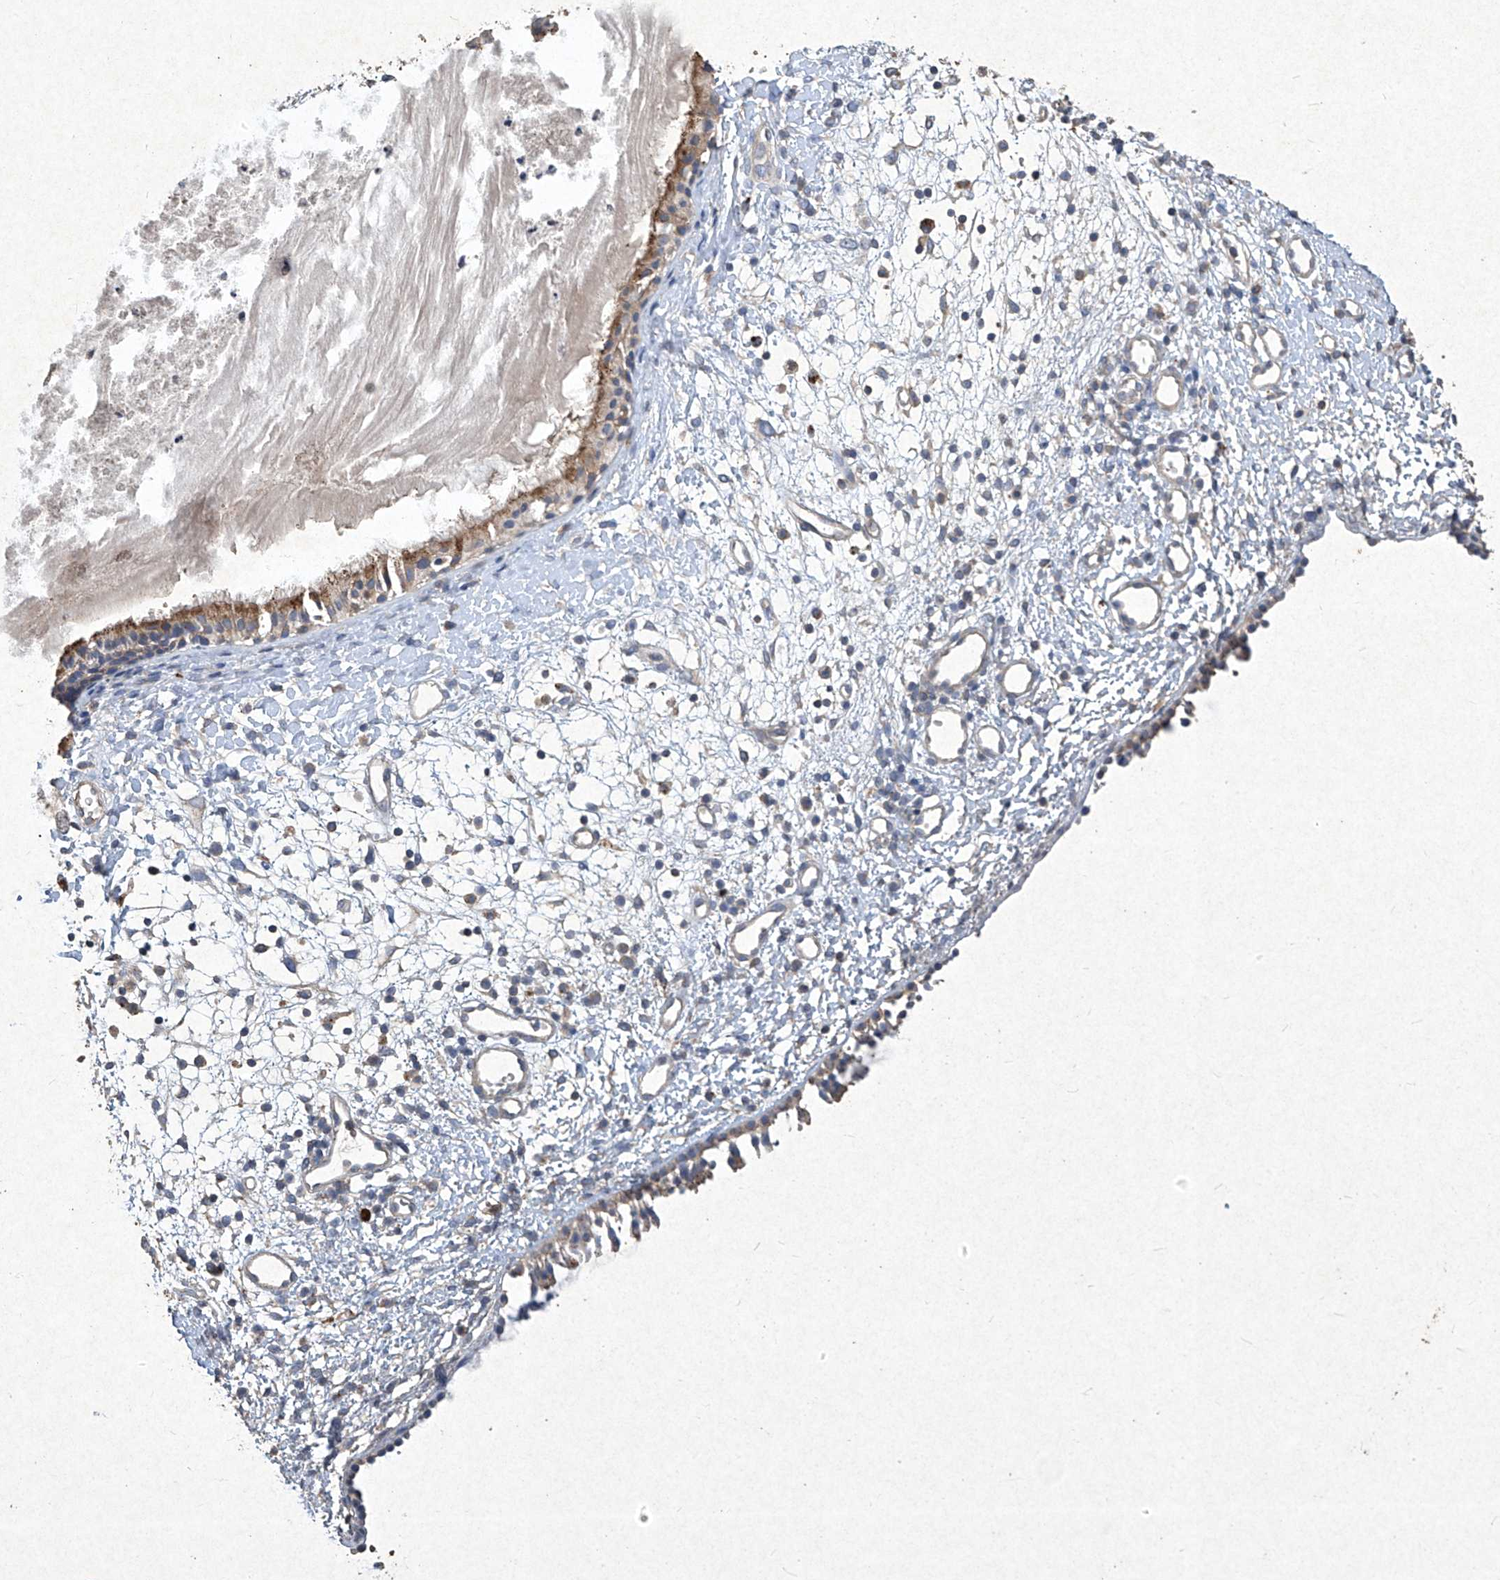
{"staining": {"intensity": "moderate", "quantity": ">75%", "location": "cytoplasmic/membranous"}, "tissue": "nasopharynx", "cell_type": "Respiratory epithelial cells", "image_type": "normal", "snomed": [{"axis": "morphology", "description": "Normal tissue, NOS"}, {"axis": "topography", "description": "Nasopharynx"}], "caption": "Moderate cytoplasmic/membranous protein positivity is present in about >75% of respiratory epithelial cells in nasopharynx.", "gene": "MED16", "patient": {"sex": "male", "age": 22}}